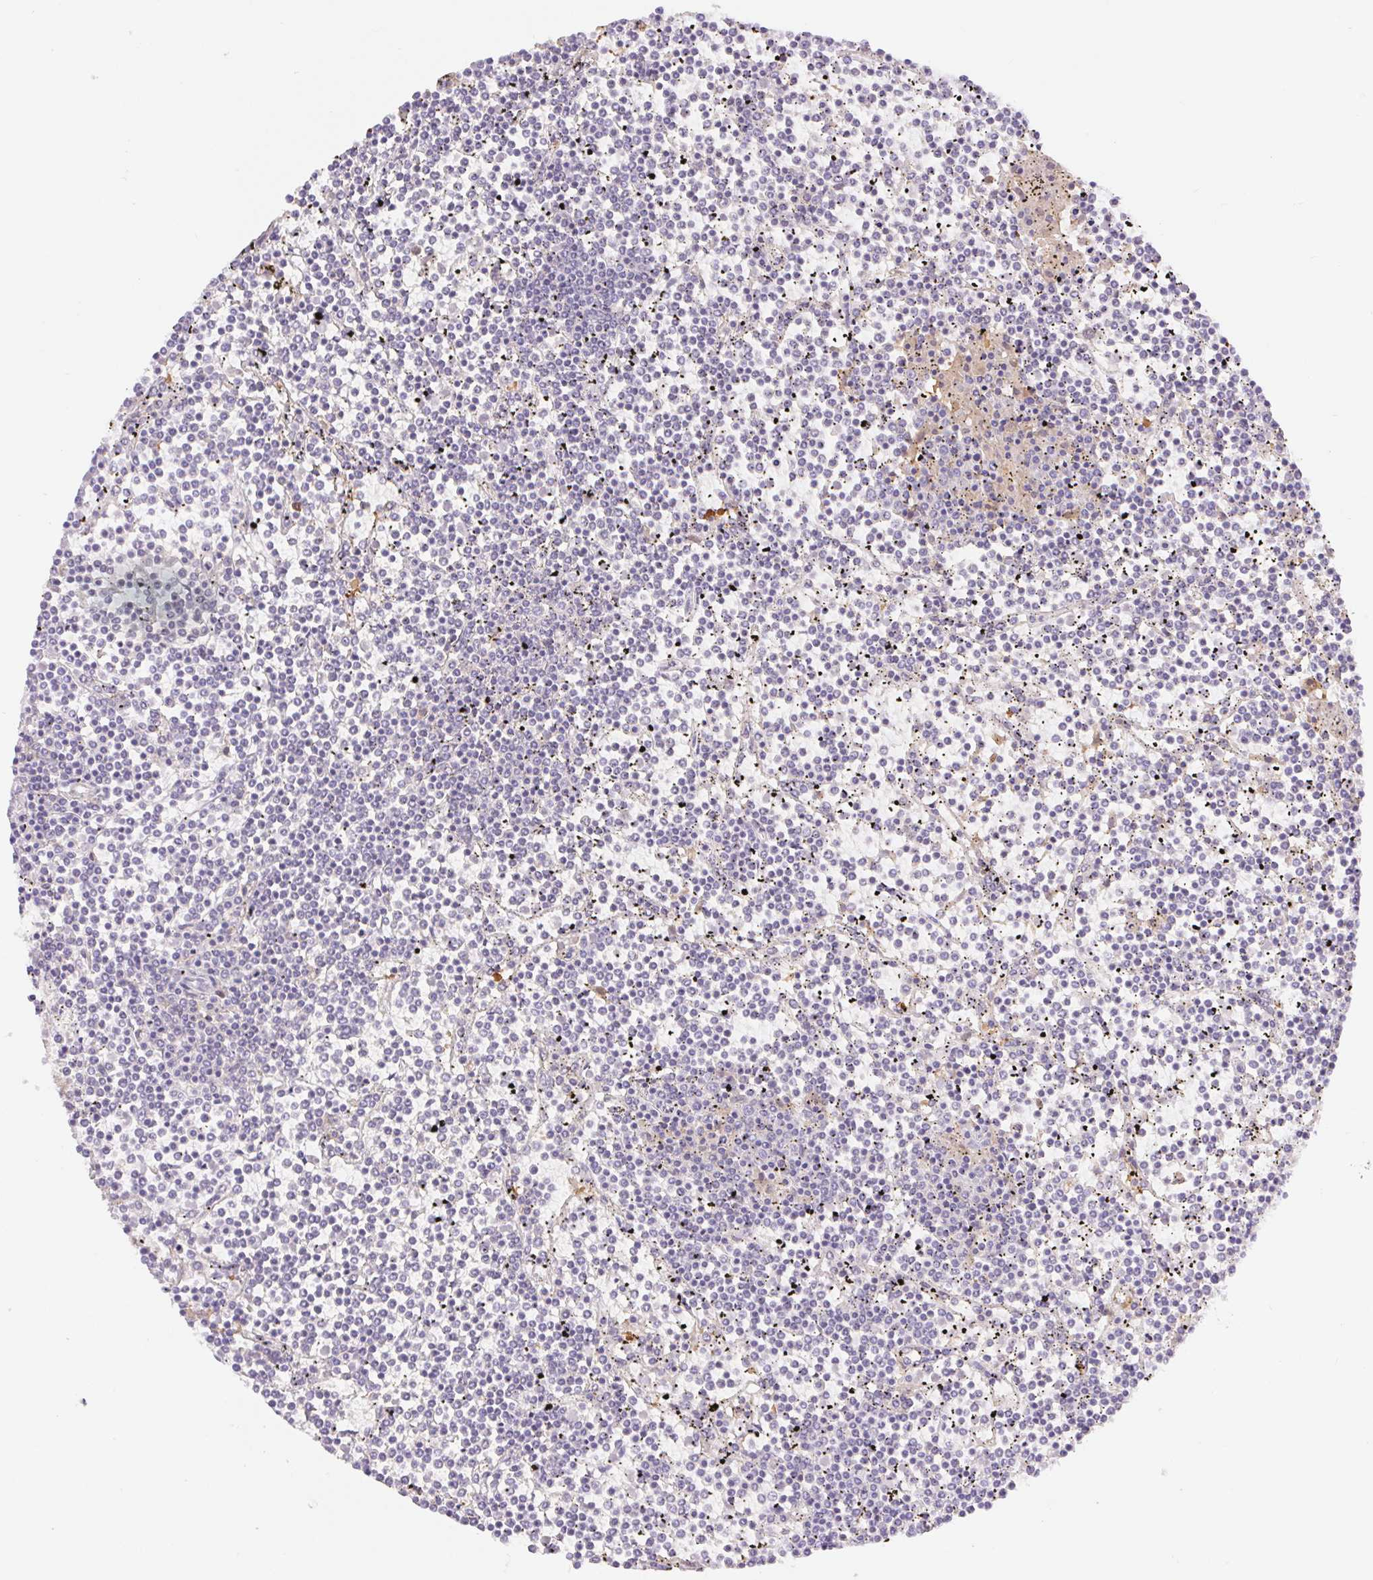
{"staining": {"intensity": "negative", "quantity": "none", "location": "none"}, "tissue": "lymphoma", "cell_type": "Tumor cells", "image_type": "cancer", "snomed": [{"axis": "morphology", "description": "Malignant lymphoma, non-Hodgkin's type, Low grade"}, {"axis": "topography", "description": "Spleen"}], "caption": "There is no significant positivity in tumor cells of low-grade malignant lymphoma, non-Hodgkin's type.", "gene": "DYNC2LI1", "patient": {"sex": "female", "age": 19}}